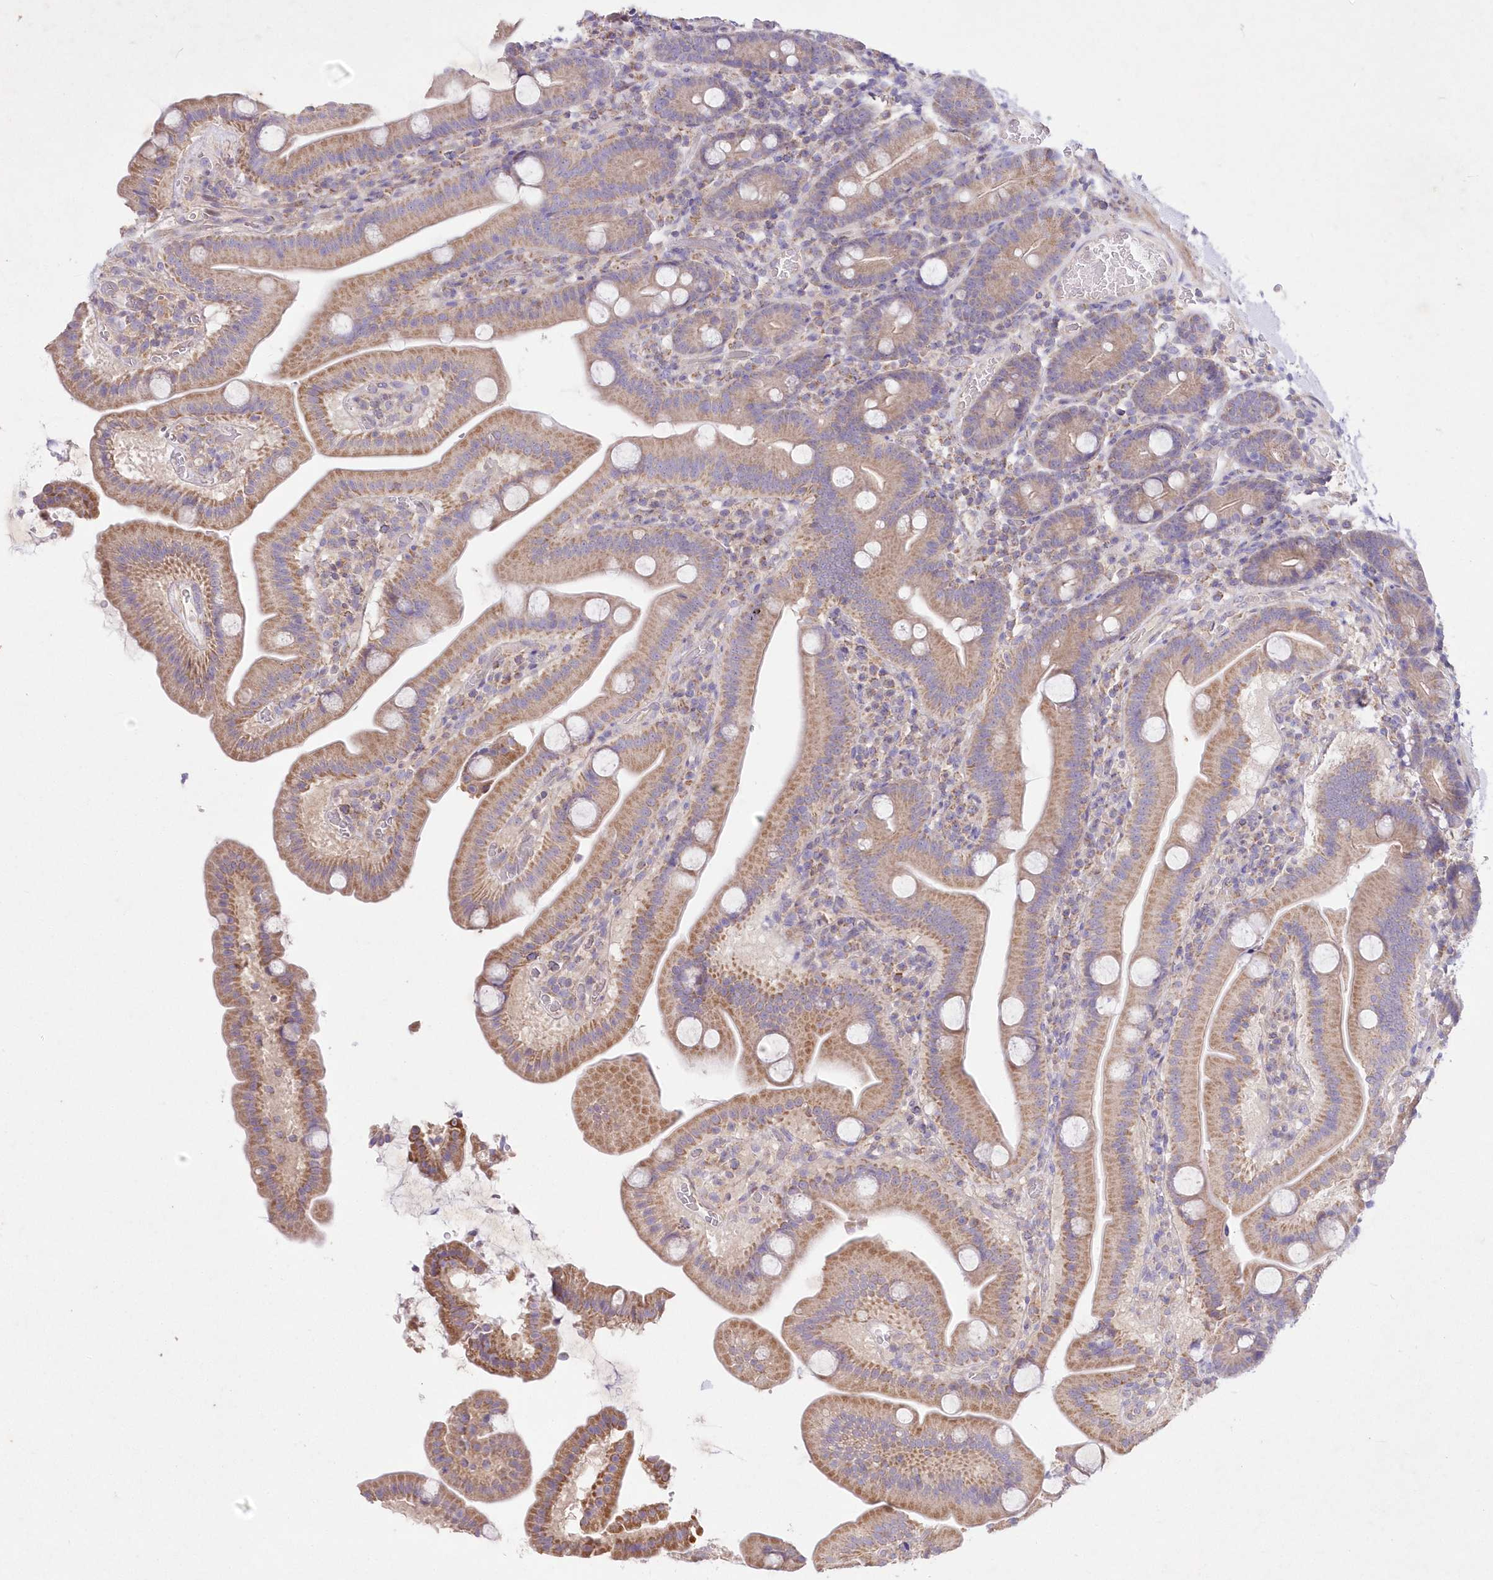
{"staining": {"intensity": "weak", "quantity": ">75%", "location": "cytoplasmic/membranous"}, "tissue": "duodenum", "cell_type": "Glandular cells", "image_type": "normal", "snomed": [{"axis": "morphology", "description": "Normal tissue, NOS"}, {"axis": "topography", "description": "Duodenum"}], "caption": "Protein staining reveals weak cytoplasmic/membranous positivity in about >75% of glandular cells in unremarkable duodenum.", "gene": "ITSN2", "patient": {"sex": "male", "age": 55}}